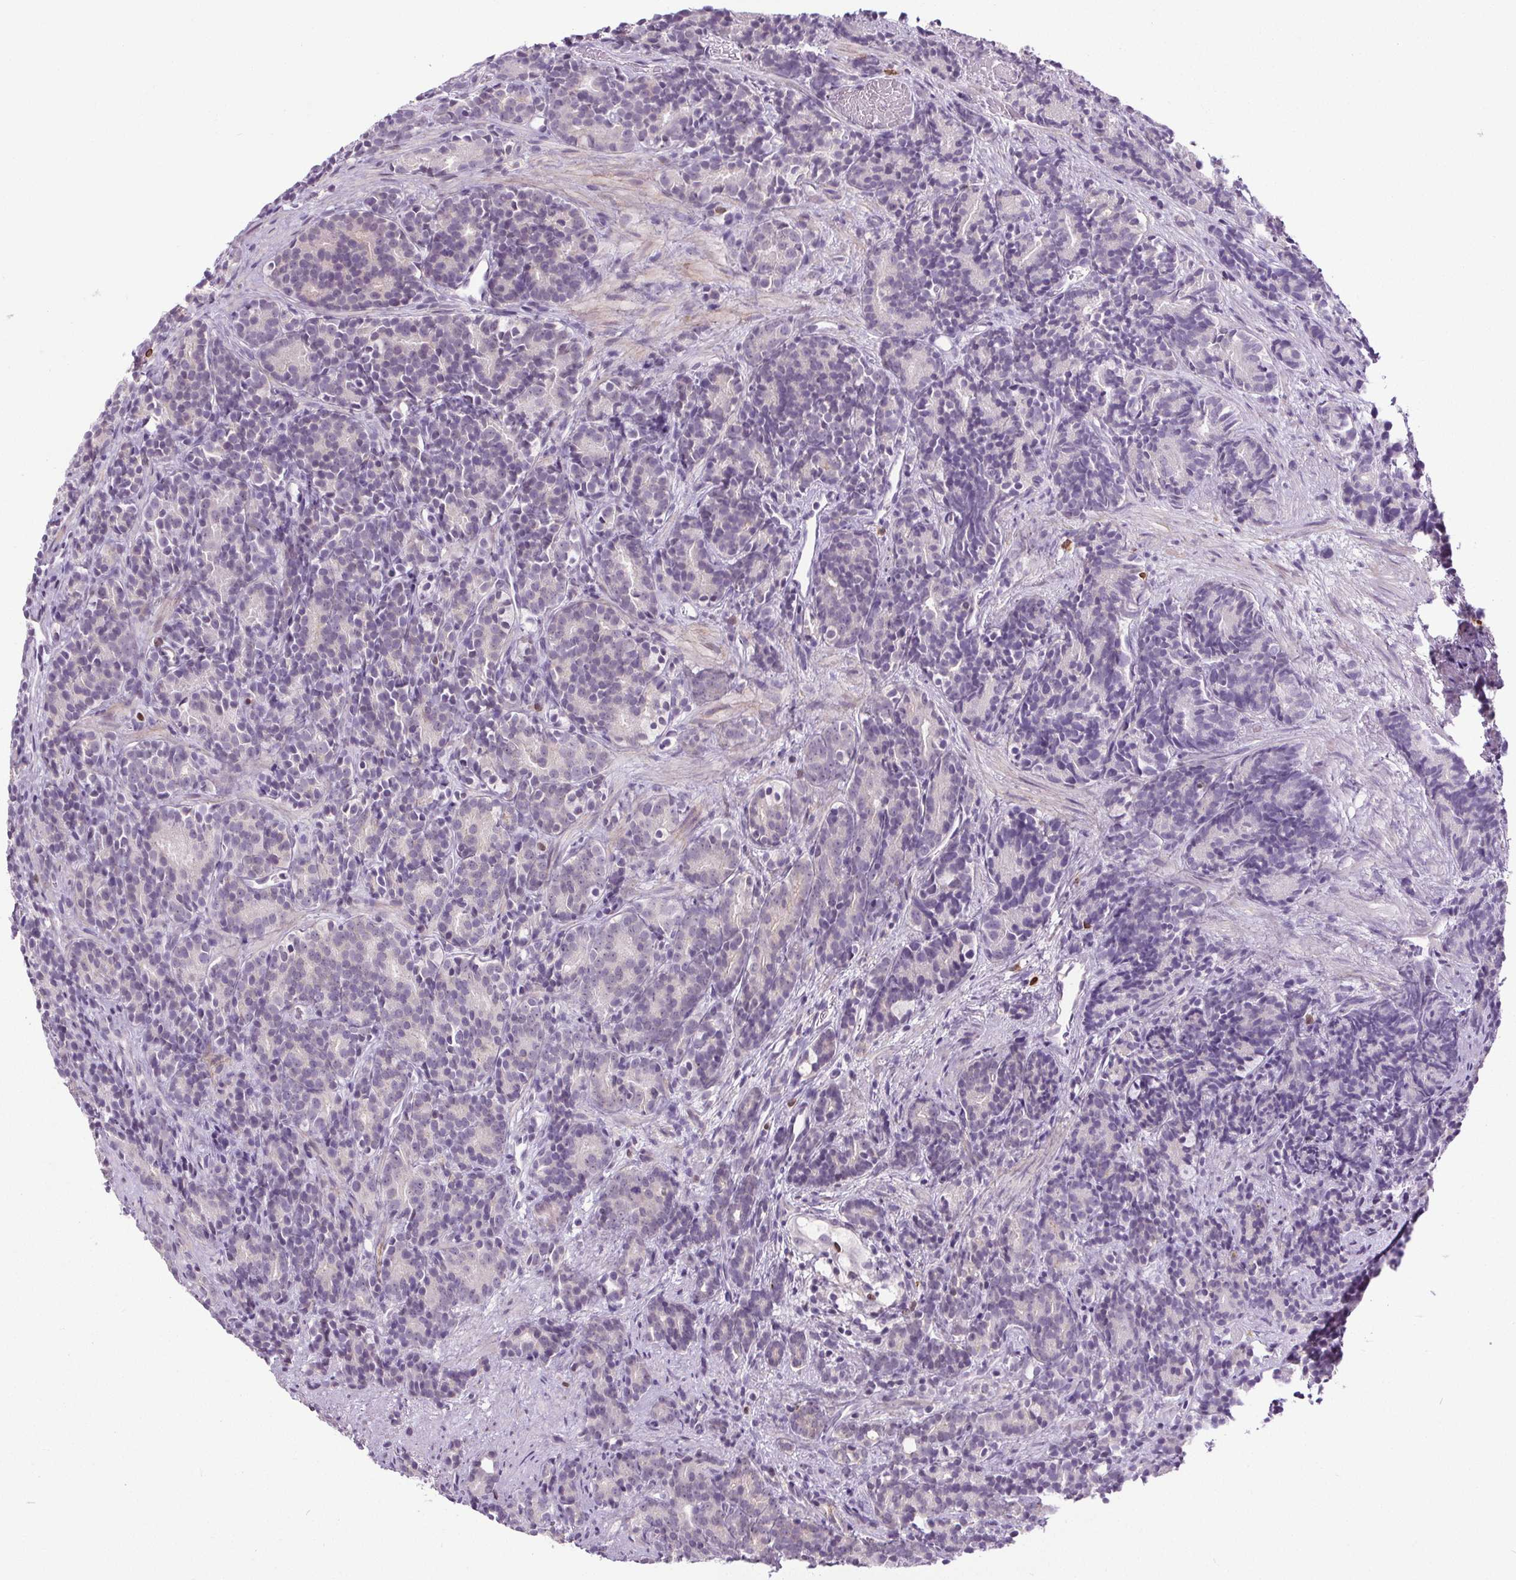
{"staining": {"intensity": "negative", "quantity": "none", "location": "none"}, "tissue": "prostate cancer", "cell_type": "Tumor cells", "image_type": "cancer", "snomed": [{"axis": "morphology", "description": "Adenocarcinoma, High grade"}, {"axis": "topography", "description": "Prostate"}], "caption": "IHC of prostate cancer (adenocarcinoma (high-grade)) exhibits no positivity in tumor cells.", "gene": "TMEM240", "patient": {"sex": "male", "age": 84}}